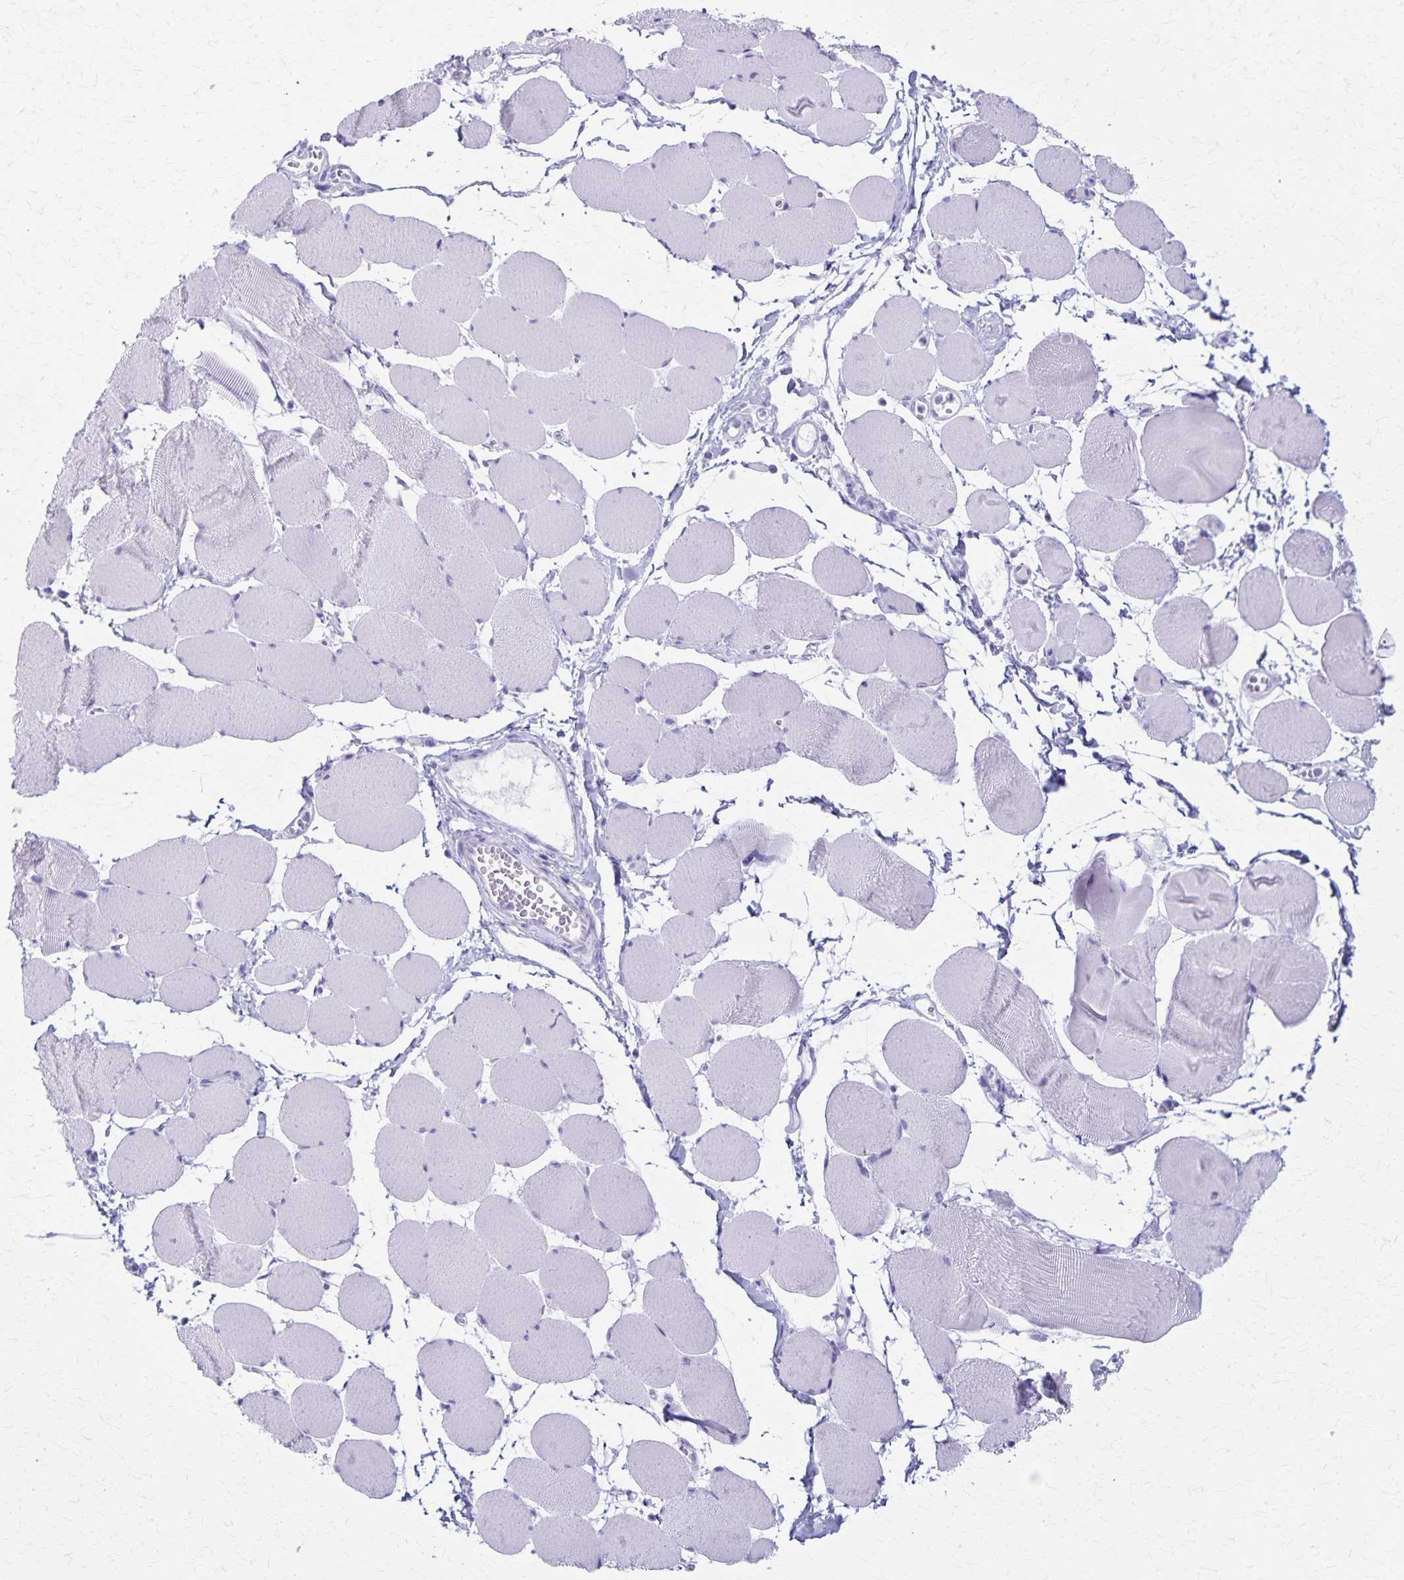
{"staining": {"intensity": "negative", "quantity": "none", "location": "none"}, "tissue": "skeletal muscle", "cell_type": "Myocytes", "image_type": "normal", "snomed": [{"axis": "morphology", "description": "Normal tissue, NOS"}, {"axis": "topography", "description": "Skeletal muscle"}], "caption": "Immunohistochemistry (IHC) of normal skeletal muscle exhibits no positivity in myocytes.", "gene": "DEFA5", "patient": {"sex": "female", "age": 75}}